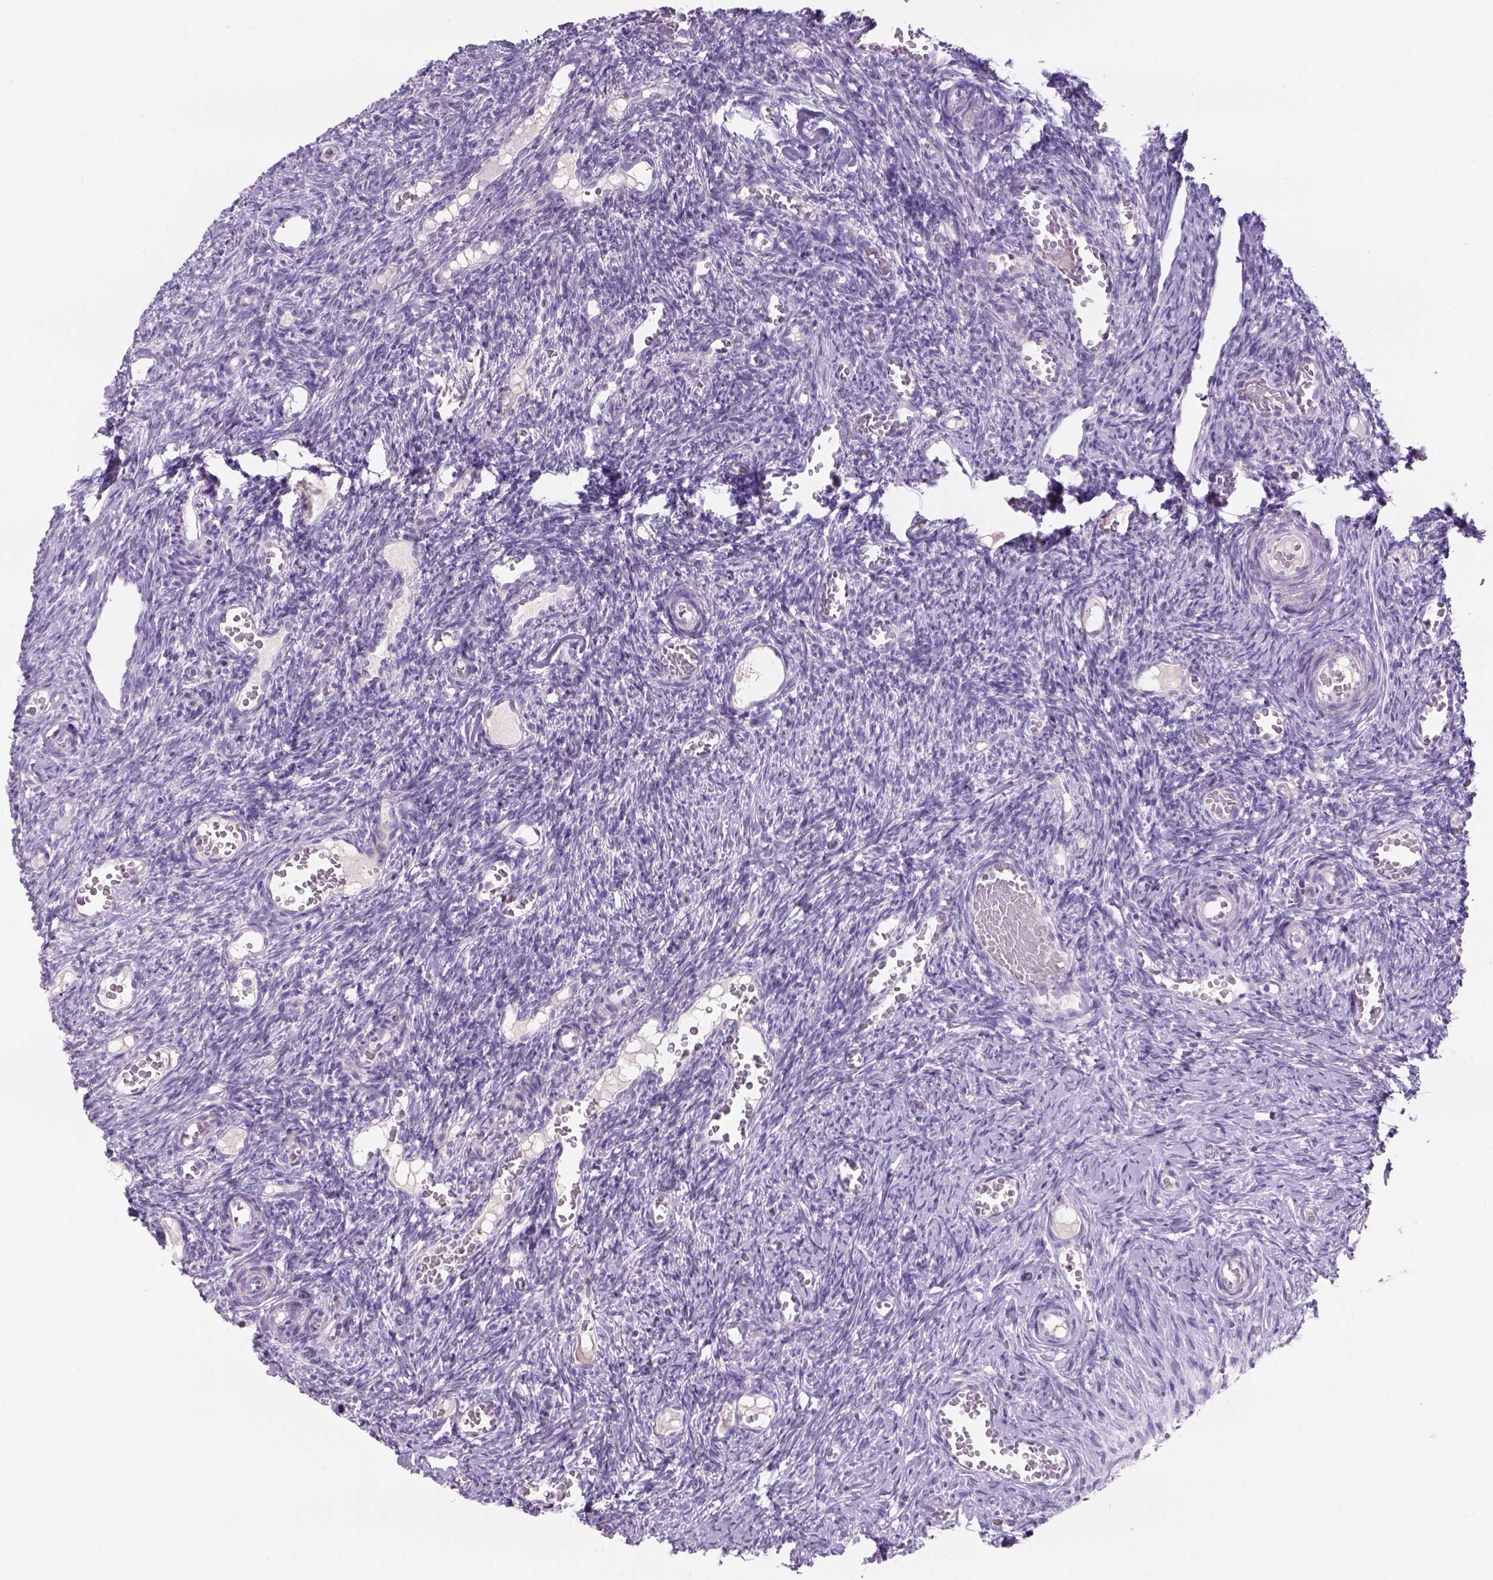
{"staining": {"intensity": "negative", "quantity": "none", "location": "none"}, "tissue": "ovary", "cell_type": "Ovarian stroma cells", "image_type": "normal", "snomed": [{"axis": "morphology", "description": "Normal tissue, NOS"}, {"axis": "topography", "description": "Ovary"}], "caption": "IHC of unremarkable human ovary demonstrates no positivity in ovarian stroma cells.", "gene": "TENM4", "patient": {"sex": "female", "age": 39}}